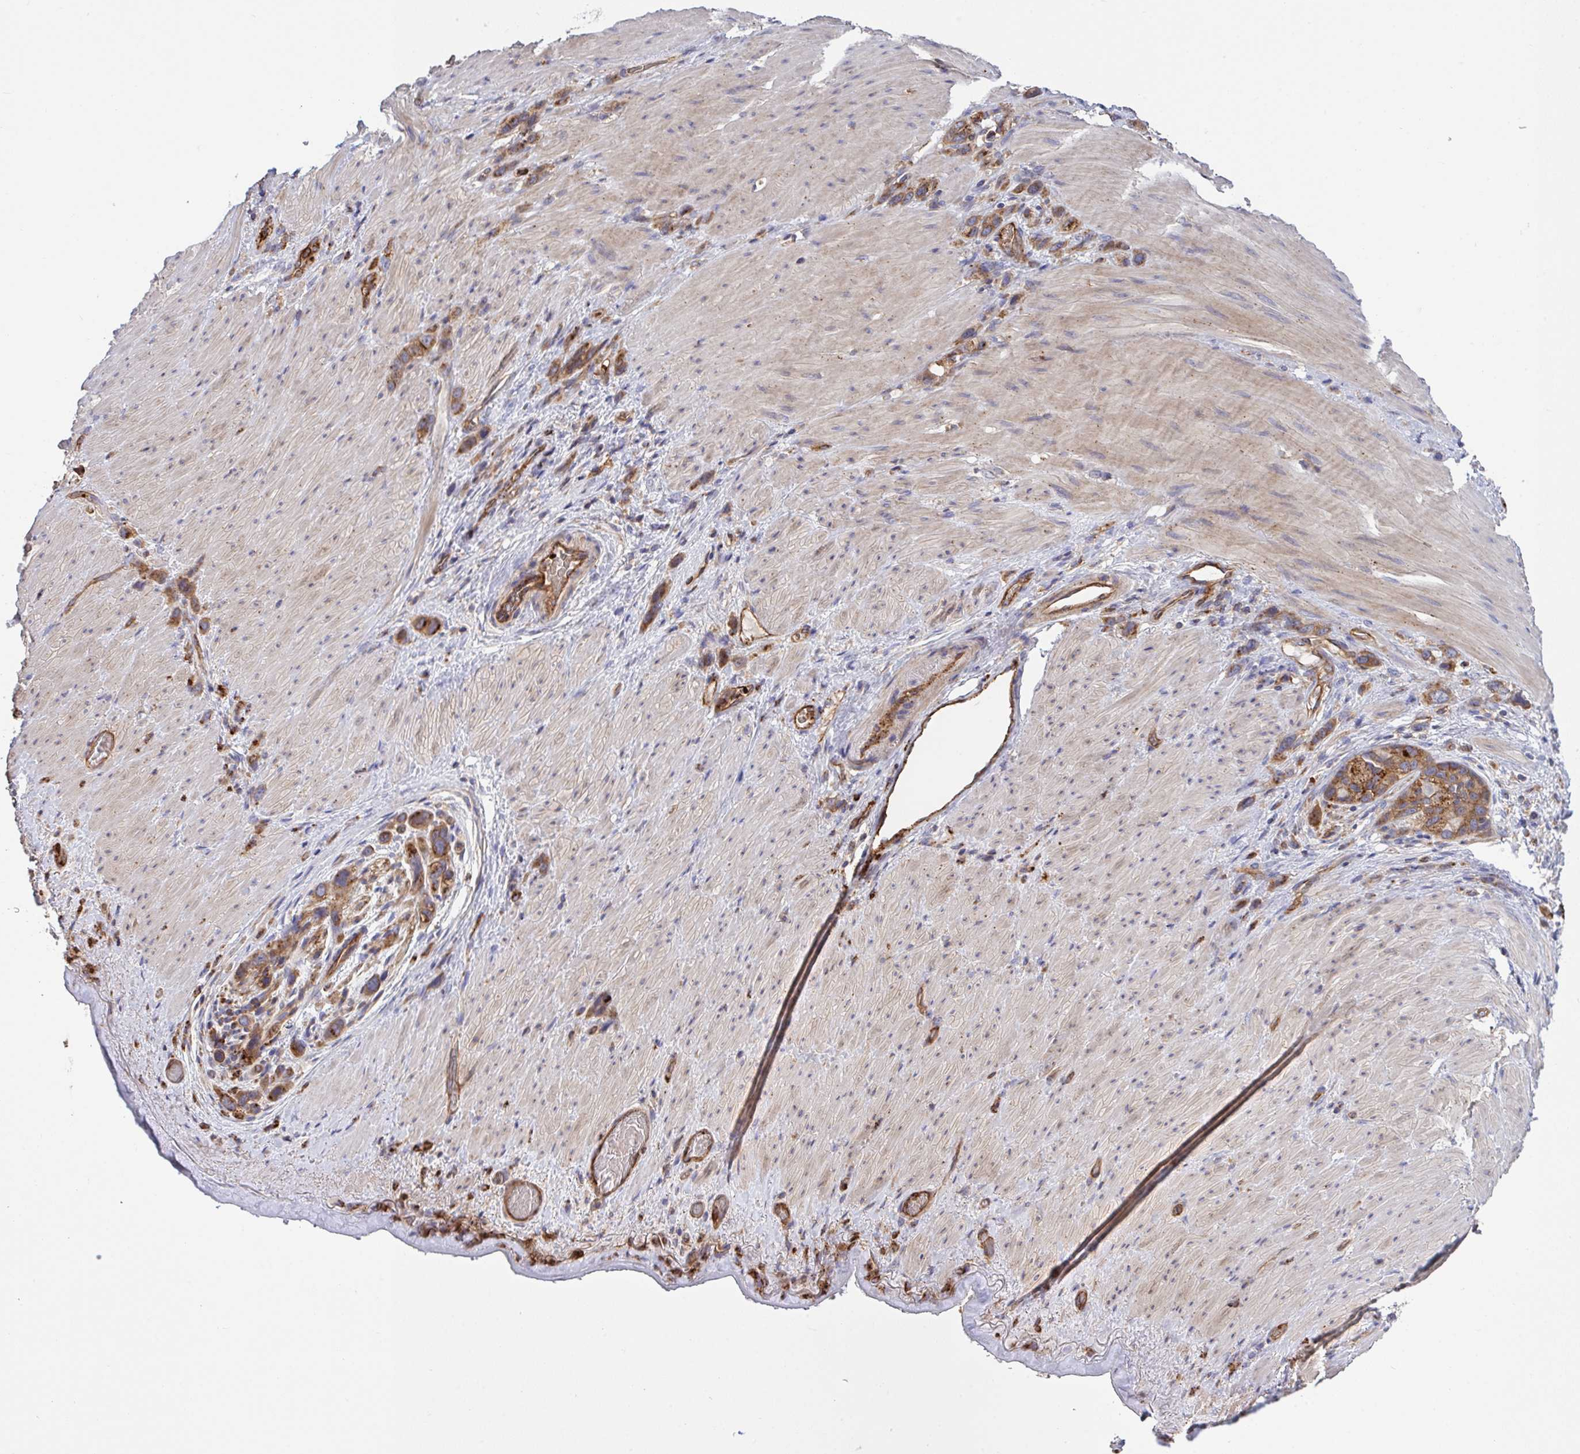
{"staining": {"intensity": "moderate", "quantity": ">75%", "location": "cytoplasmic/membranous"}, "tissue": "stomach cancer", "cell_type": "Tumor cells", "image_type": "cancer", "snomed": [{"axis": "morphology", "description": "Adenocarcinoma, NOS"}, {"axis": "topography", "description": "Stomach"}], "caption": "Tumor cells display medium levels of moderate cytoplasmic/membranous positivity in about >75% of cells in human stomach cancer (adenocarcinoma).", "gene": "C4orf36", "patient": {"sex": "female", "age": 65}}